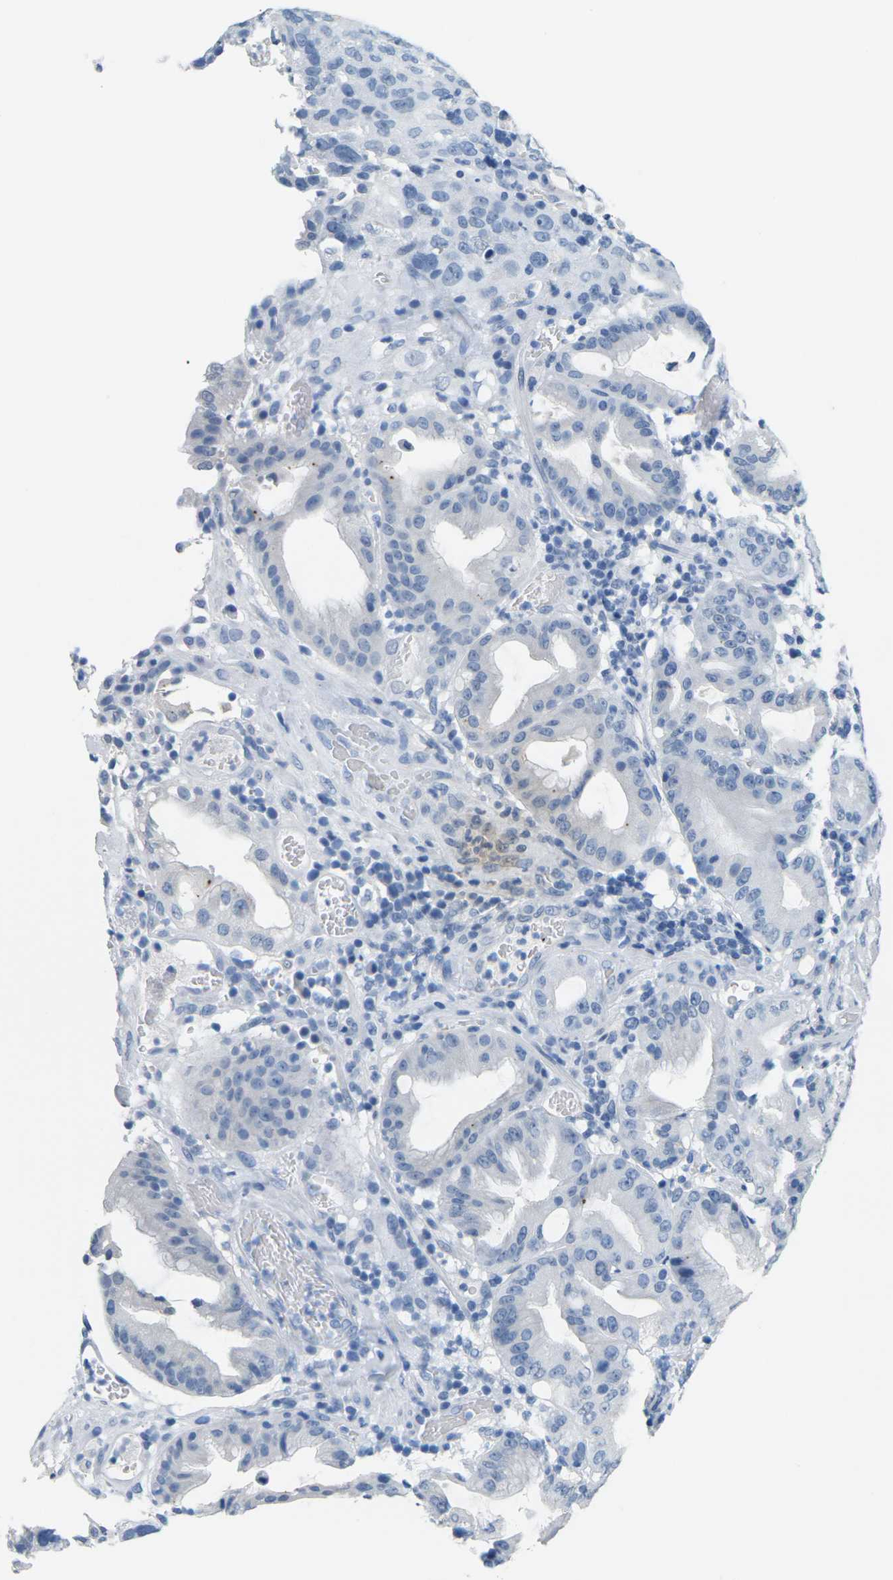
{"staining": {"intensity": "negative", "quantity": "none", "location": "none"}, "tissue": "stomach cancer", "cell_type": "Tumor cells", "image_type": "cancer", "snomed": [{"axis": "morphology", "description": "Normal tissue, NOS"}, {"axis": "morphology", "description": "Adenocarcinoma, NOS"}, {"axis": "topography", "description": "Stomach"}], "caption": "DAB immunohistochemical staining of human stomach cancer (adenocarcinoma) shows no significant positivity in tumor cells.", "gene": "CTAG1A", "patient": {"sex": "male", "age": 48}}